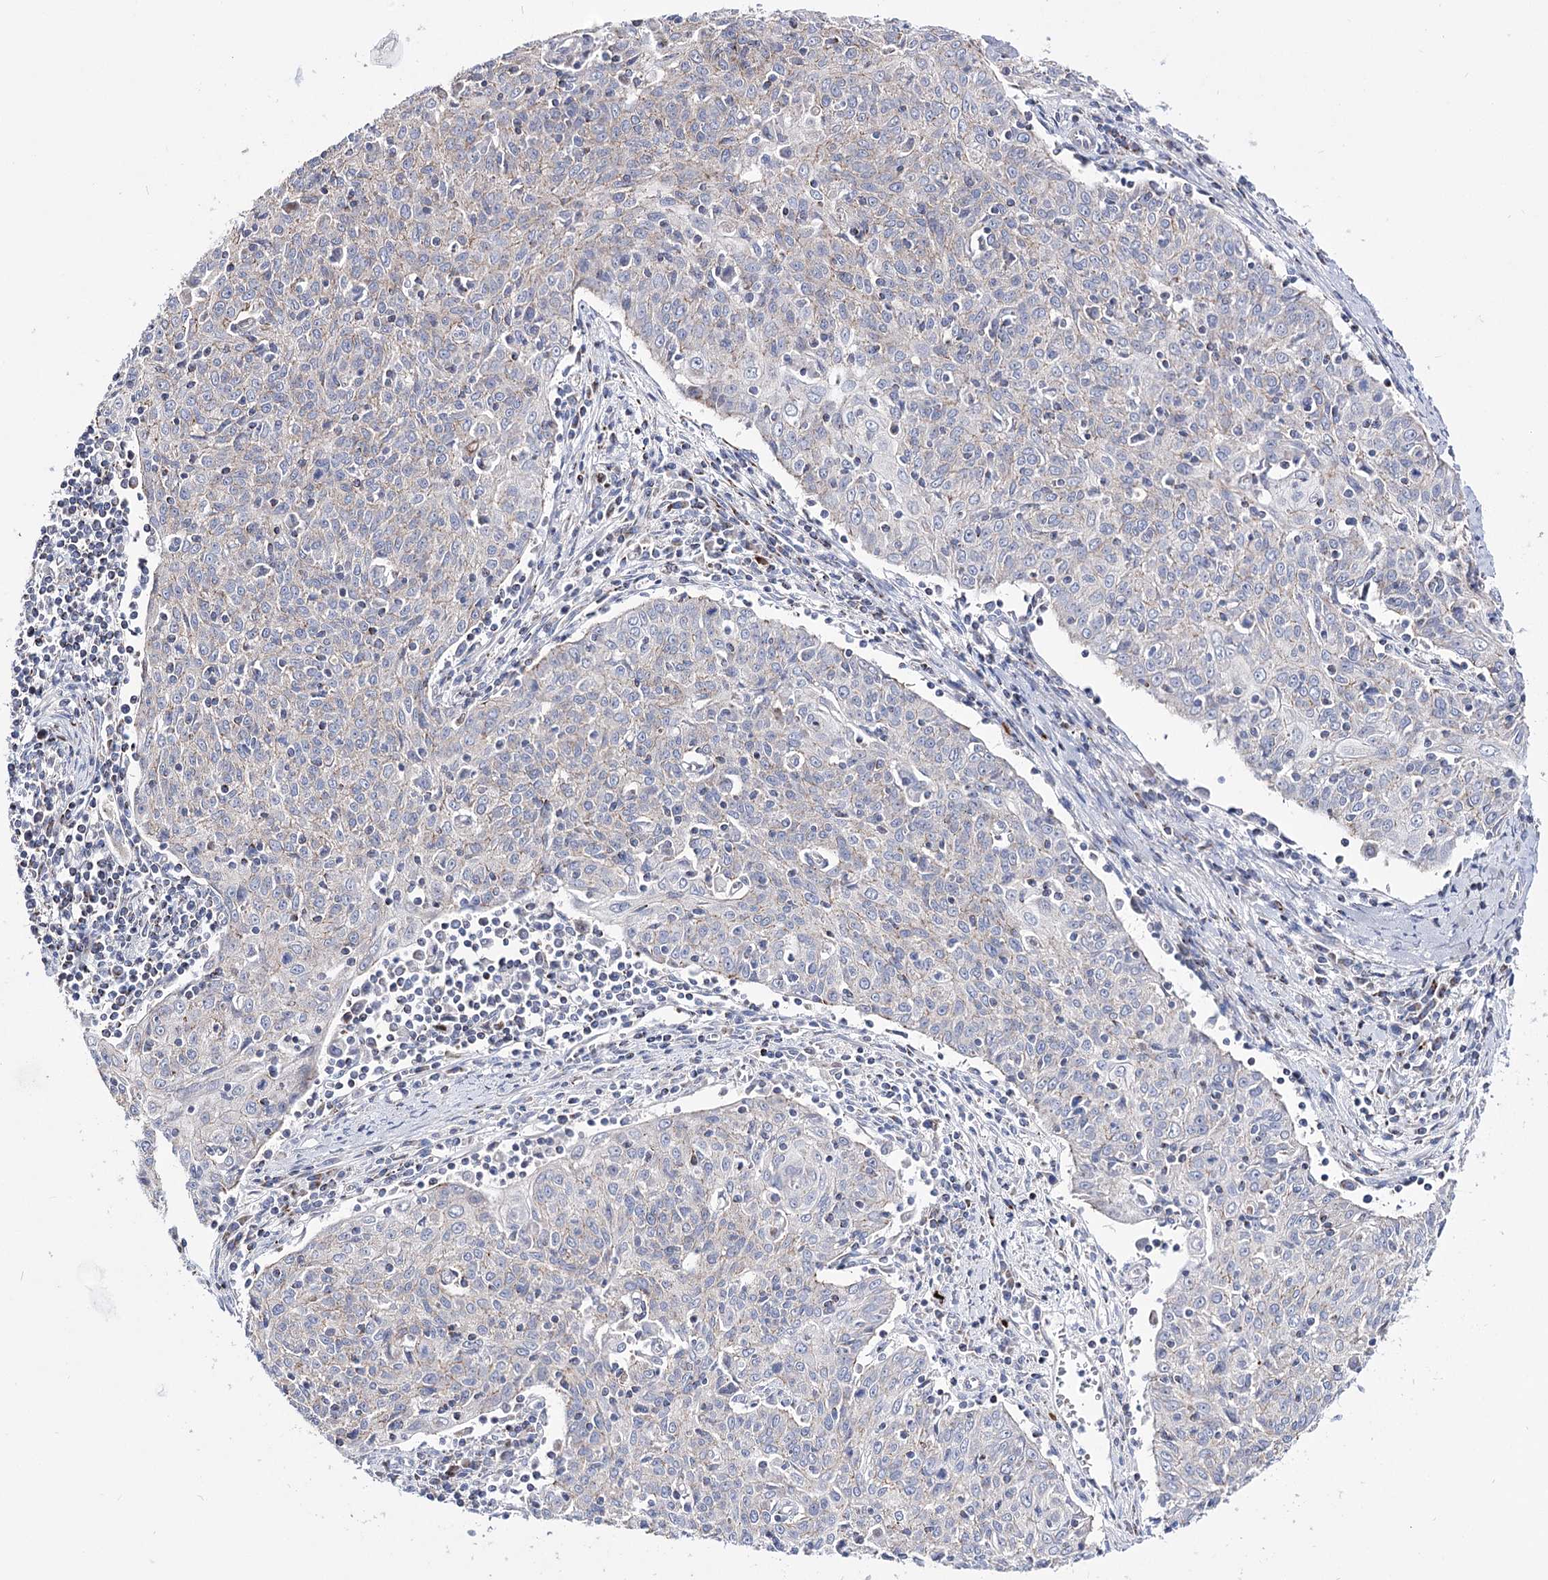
{"staining": {"intensity": "negative", "quantity": "none", "location": "none"}, "tissue": "cervical cancer", "cell_type": "Tumor cells", "image_type": "cancer", "snomed": [{"axis": "morphology", "description": "Squamous cell carcinoma, NOS"}, {"axis": "topography", "description": "Cervix"}], "caption": "High power microscopy micrograph of an IHC micrograph of cervical squamous cell carcinoma, revealing no significant expression in tumor cells. (DAB (3,3'-diaminobenzidine) IHC, high magnification).", "gene": "OSBPL5", "patient": {"sex": "female", "age": 48}}